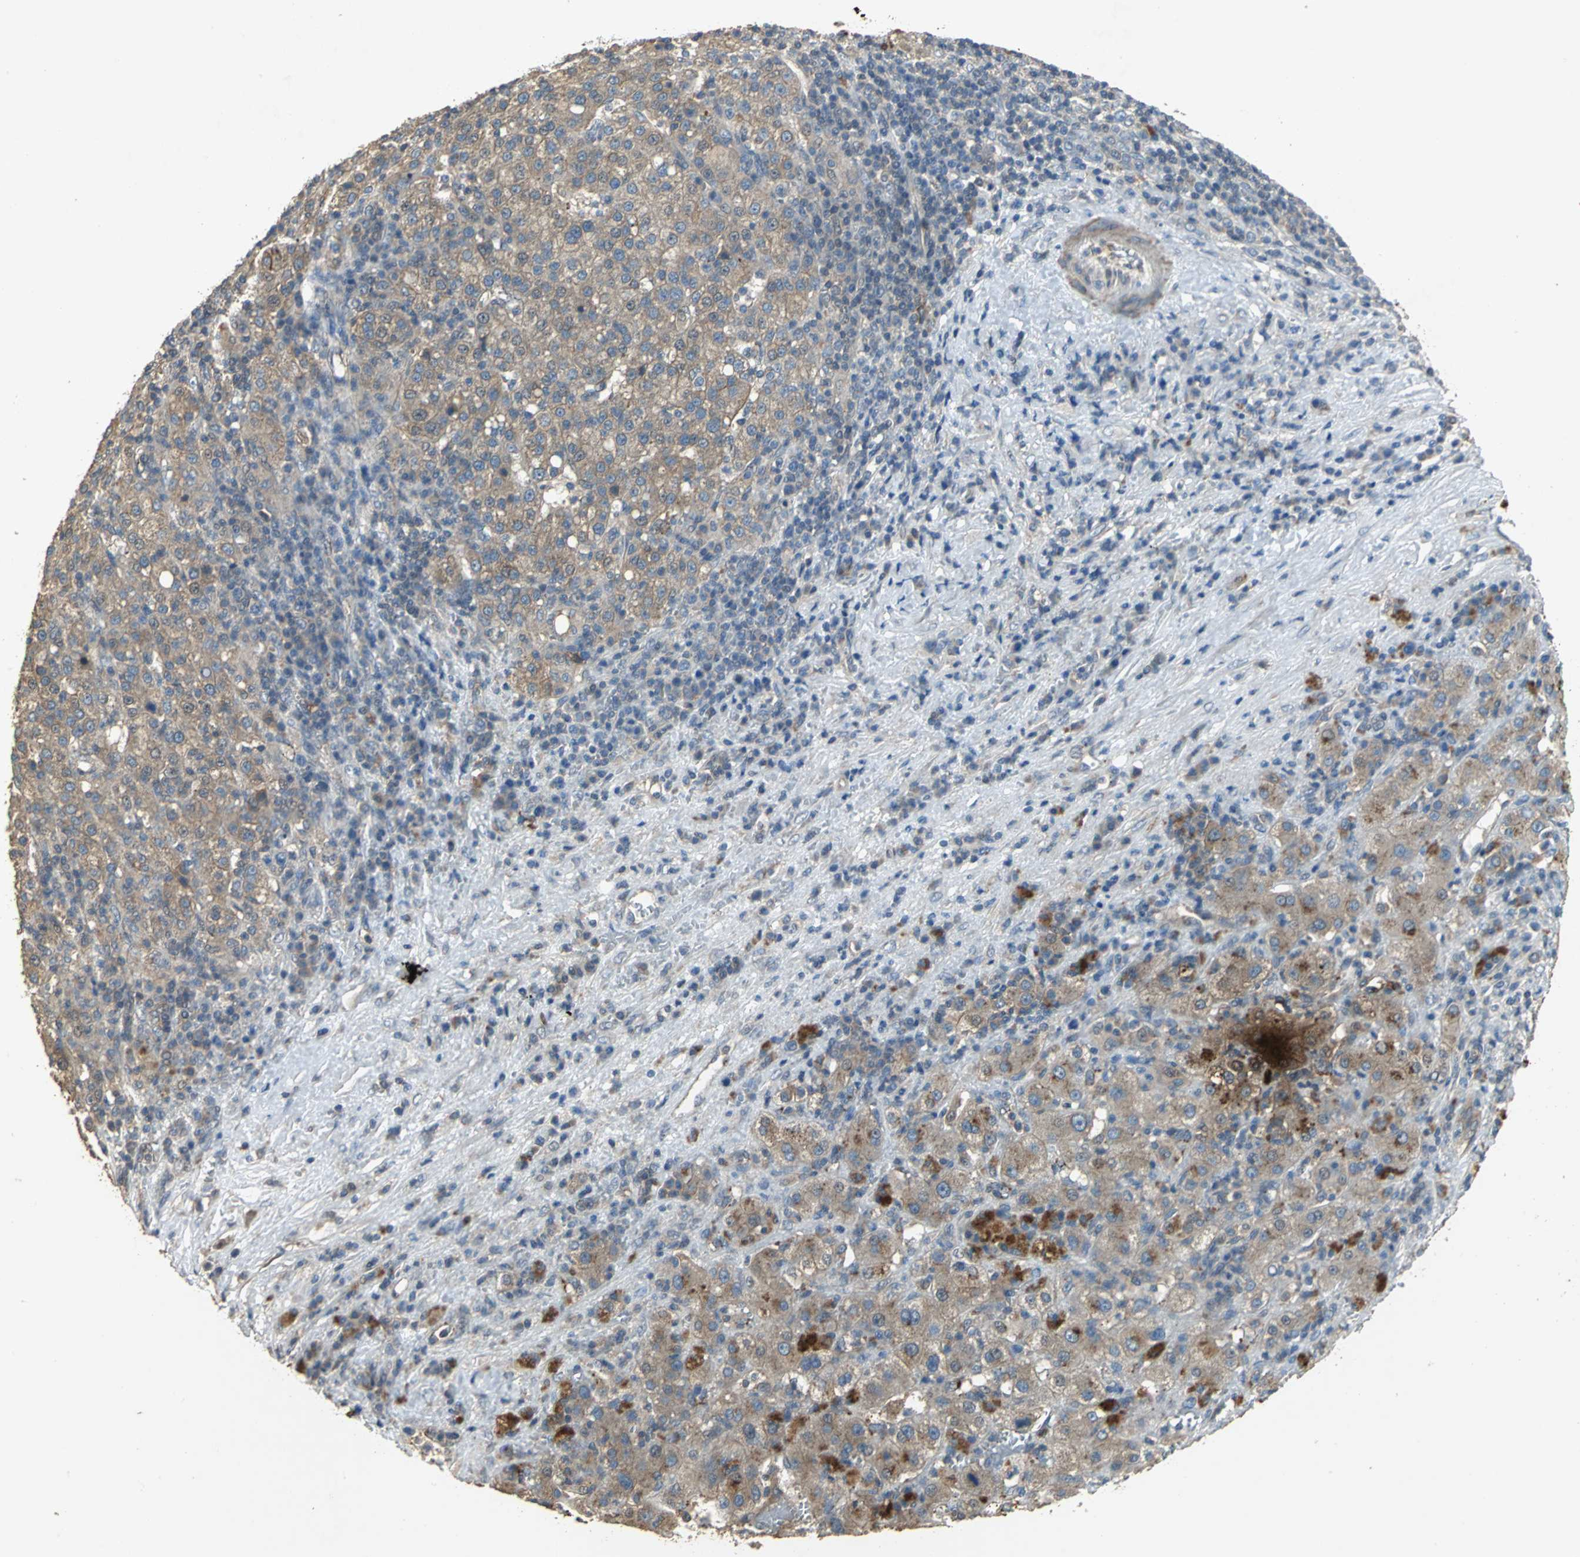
{"staining": {"intensity": "moderate", "quantity": ">75%", "location": "cytoplasmic/membranous"}, "tissue": "liver cancer", "cell_type": "Tumor cells", "image_type": "cancer", "snomed": [{"axis": "morphology", "description": "Carcinoma, Hepatocellular, NOS"}, {"axis": "topography", "description": "Liver"}], "caption": "A high-resolution photomicrograph shows immunohistochemistry staining of liver cancer (hepatocellular carcinoma), which exhibits moderate cytoplasmic/membranous expression in about >75% of tumor cells.", "gene": "MET", "patient": {"sex": "female", "age": 58}}